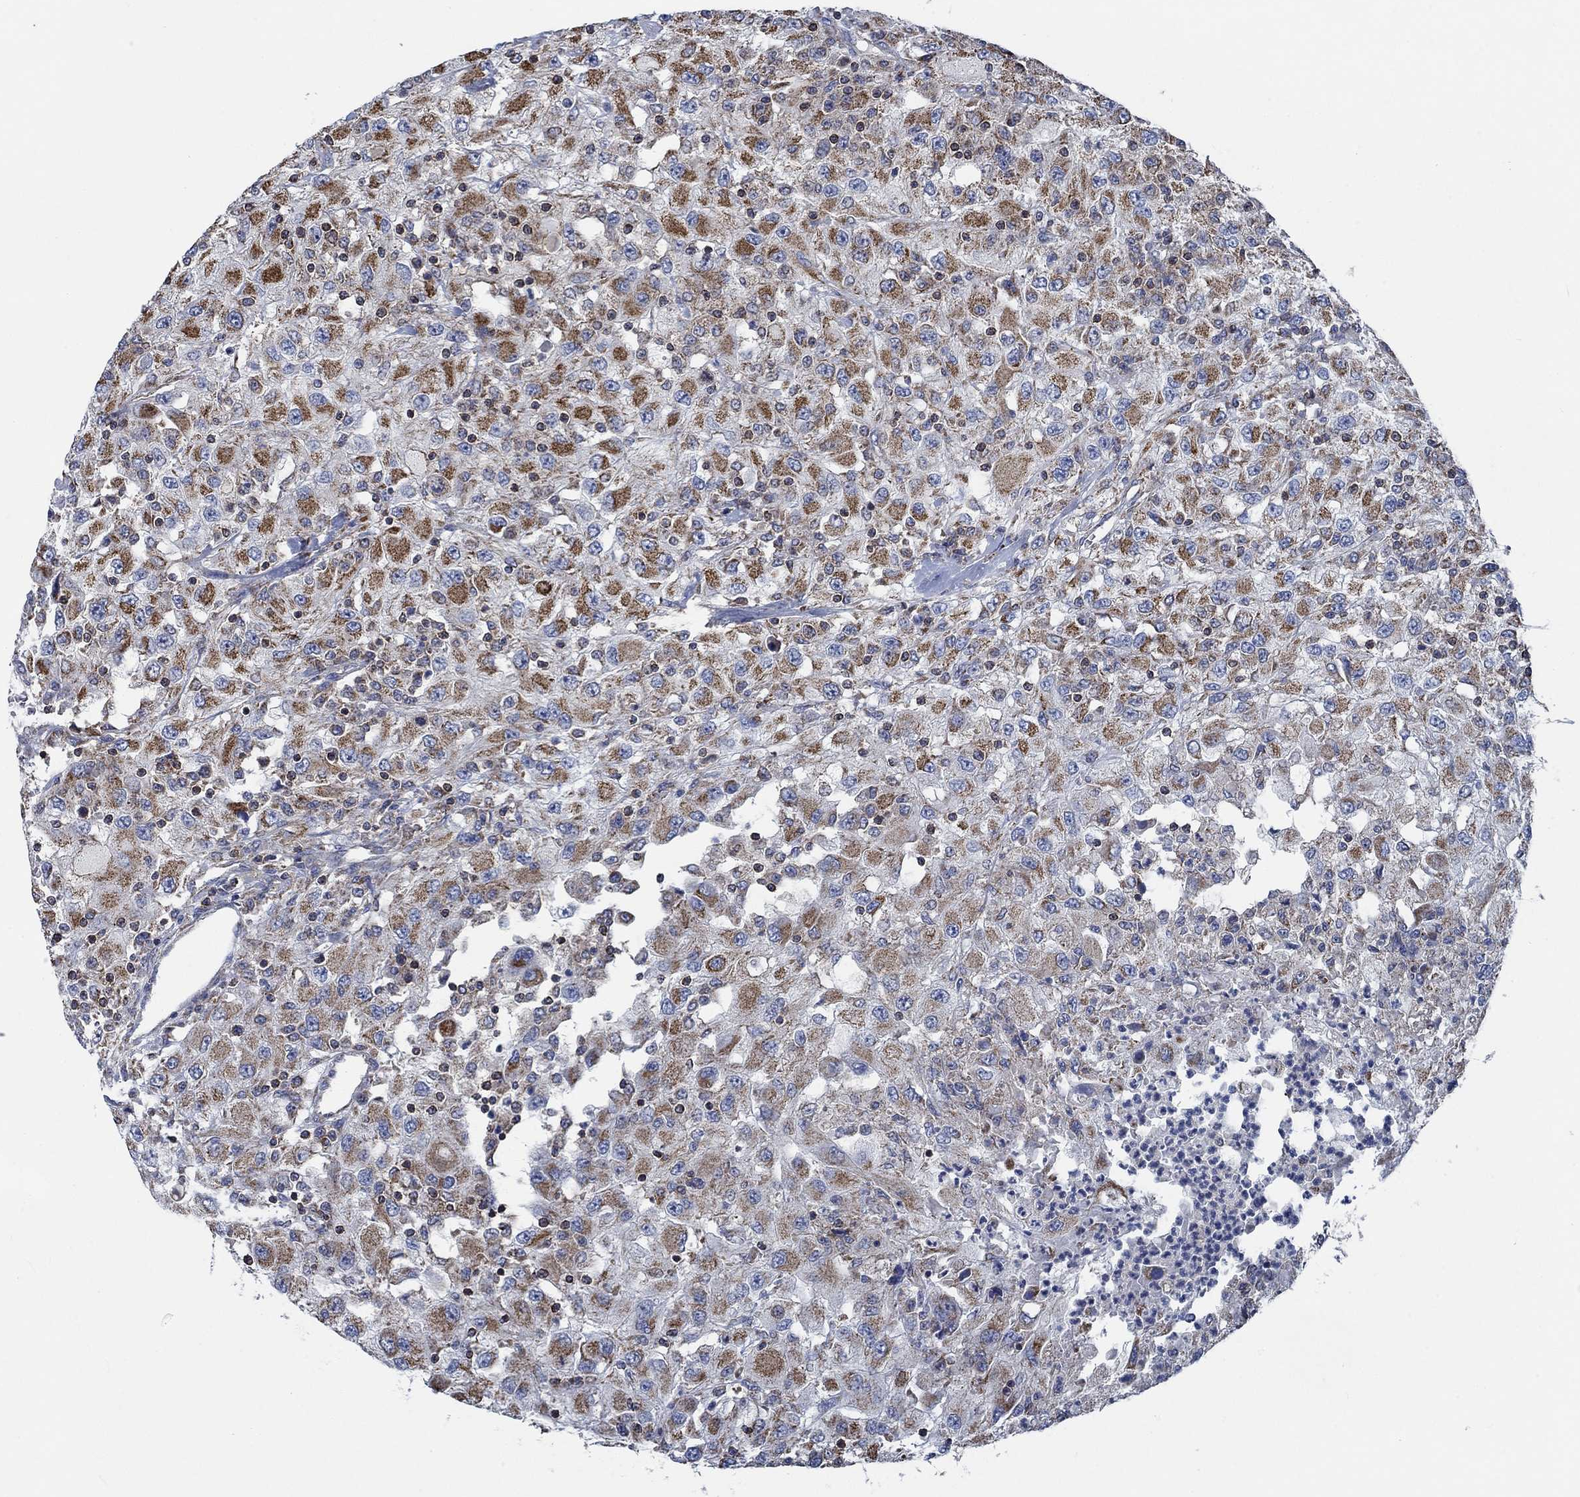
{"staining": {"intensity": "moderate", "quantity": "25%-75%", "location": "cytoplasmic/membranous"}, "tissue": "renal cancer", "cell_type": "Tumor cells", "image_type": "cancer", "snomed": [{"axis": "morphology", "description": "Adenocarcinoma, NOS"}, {"axis": "topography", "description": "Kidney"}], "caption": "A brown stain highlights moderate cytoplasmic/membranous positivity of a protein in human renal adenocarcinoma tumor cells. The protein of interest is shown in brown color, while the nuclei are stained blue.", "gene": "STXBP6", "patient": {"sex": "female", "age": 67}}